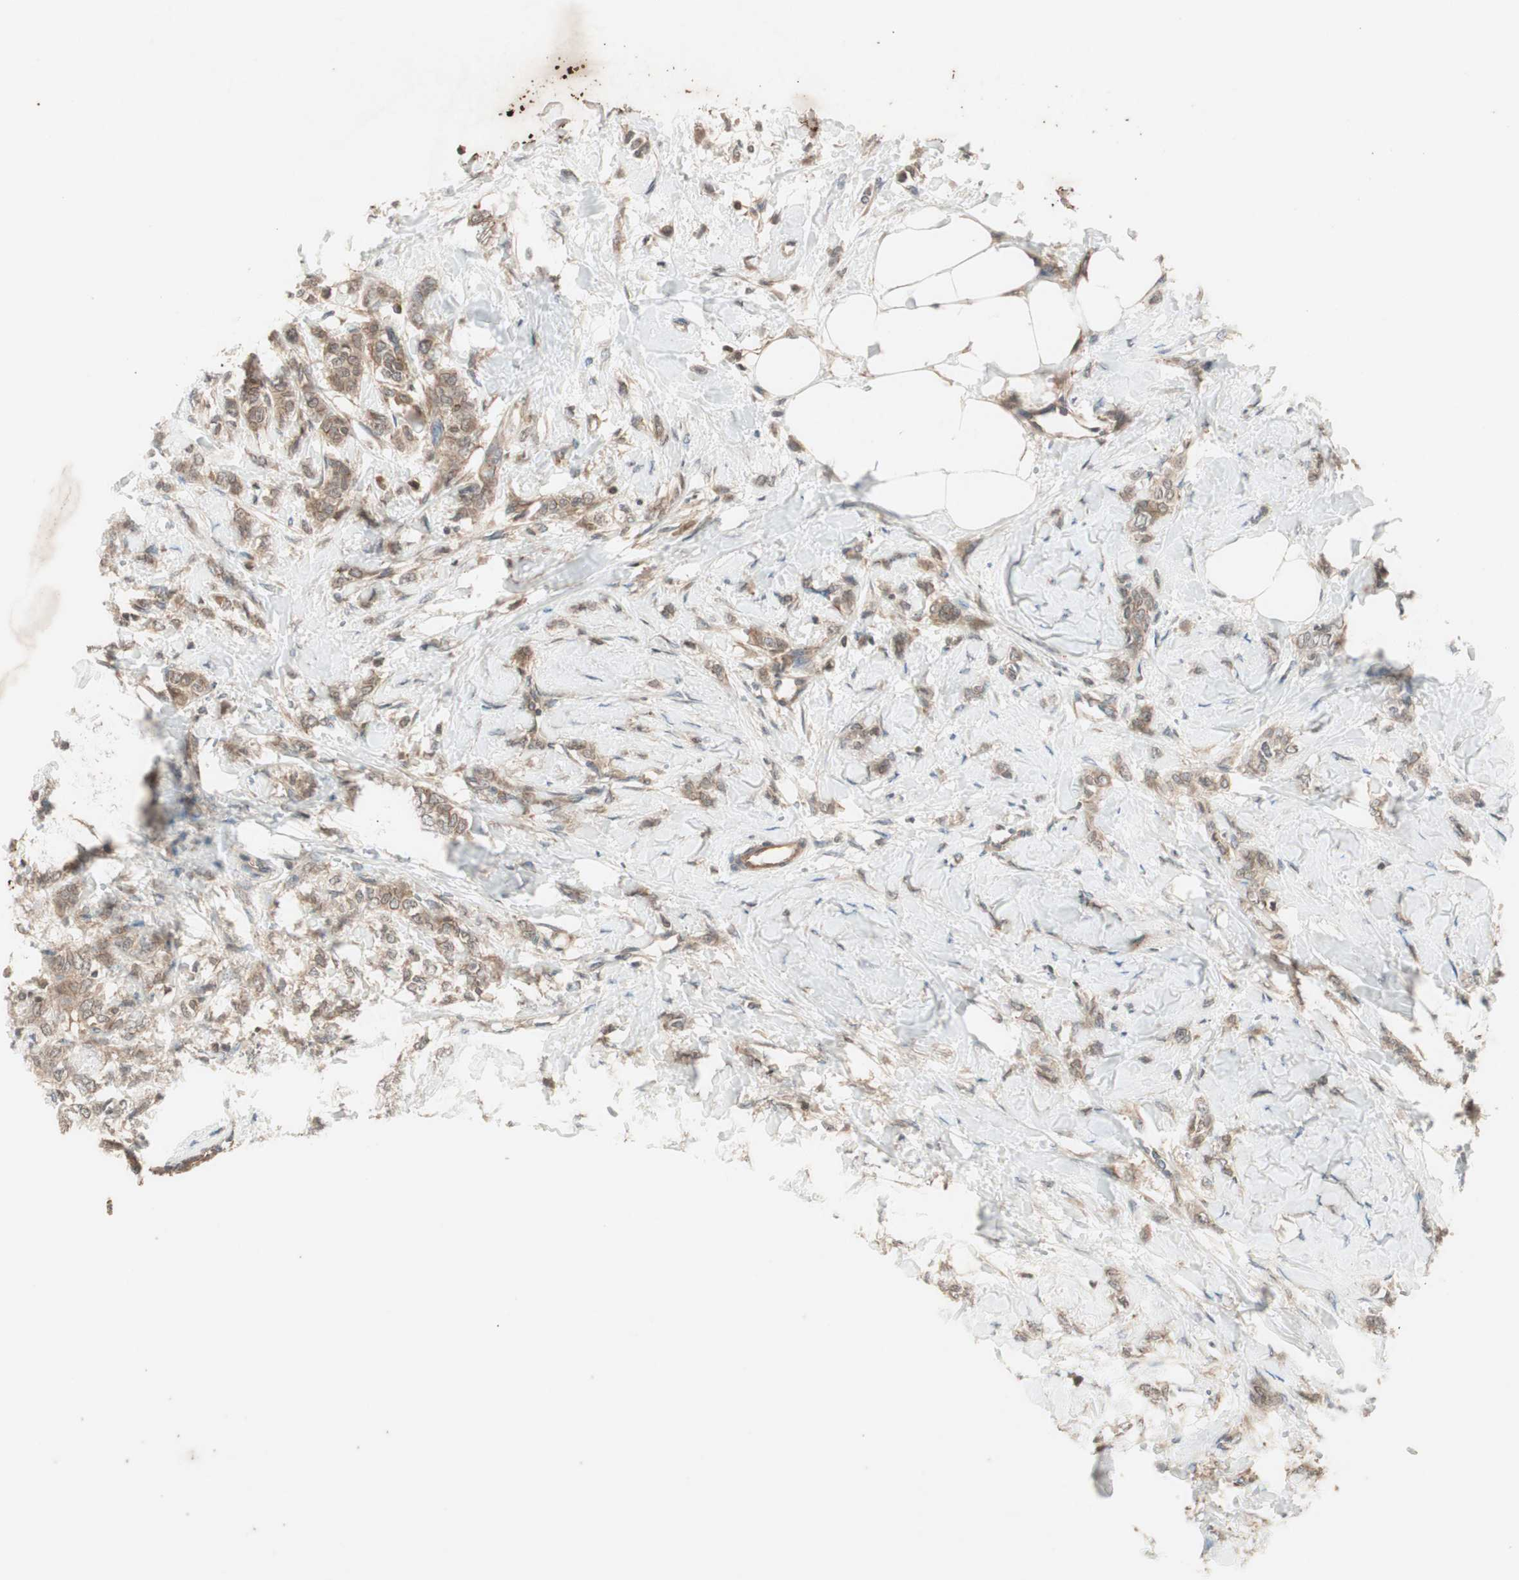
{"staining": {"intensity": "weak", "quantity": ">75%", "location": "cytoplasmic/membranous"}, "tissue": "breast cancer", "cell_type": "Tumor cells", "image_type": "cancer", "snomed": [{"axis": "morphology", "description": "Lobular carcinoma, in situ"}, {"axis": "morphology", "description": "Lobular carcinoma"}, {"axis": "topography", "description": "Breast"}], "caption": "IHC histopathology image of breast cancer stained for a protein (brown), which exhibits low levels of weak cytoplasmic/membranous positivity in approximately >75% of tumor cells.", "gene": "EPHA8", "patient": {"sex": "female", "age": 41}}